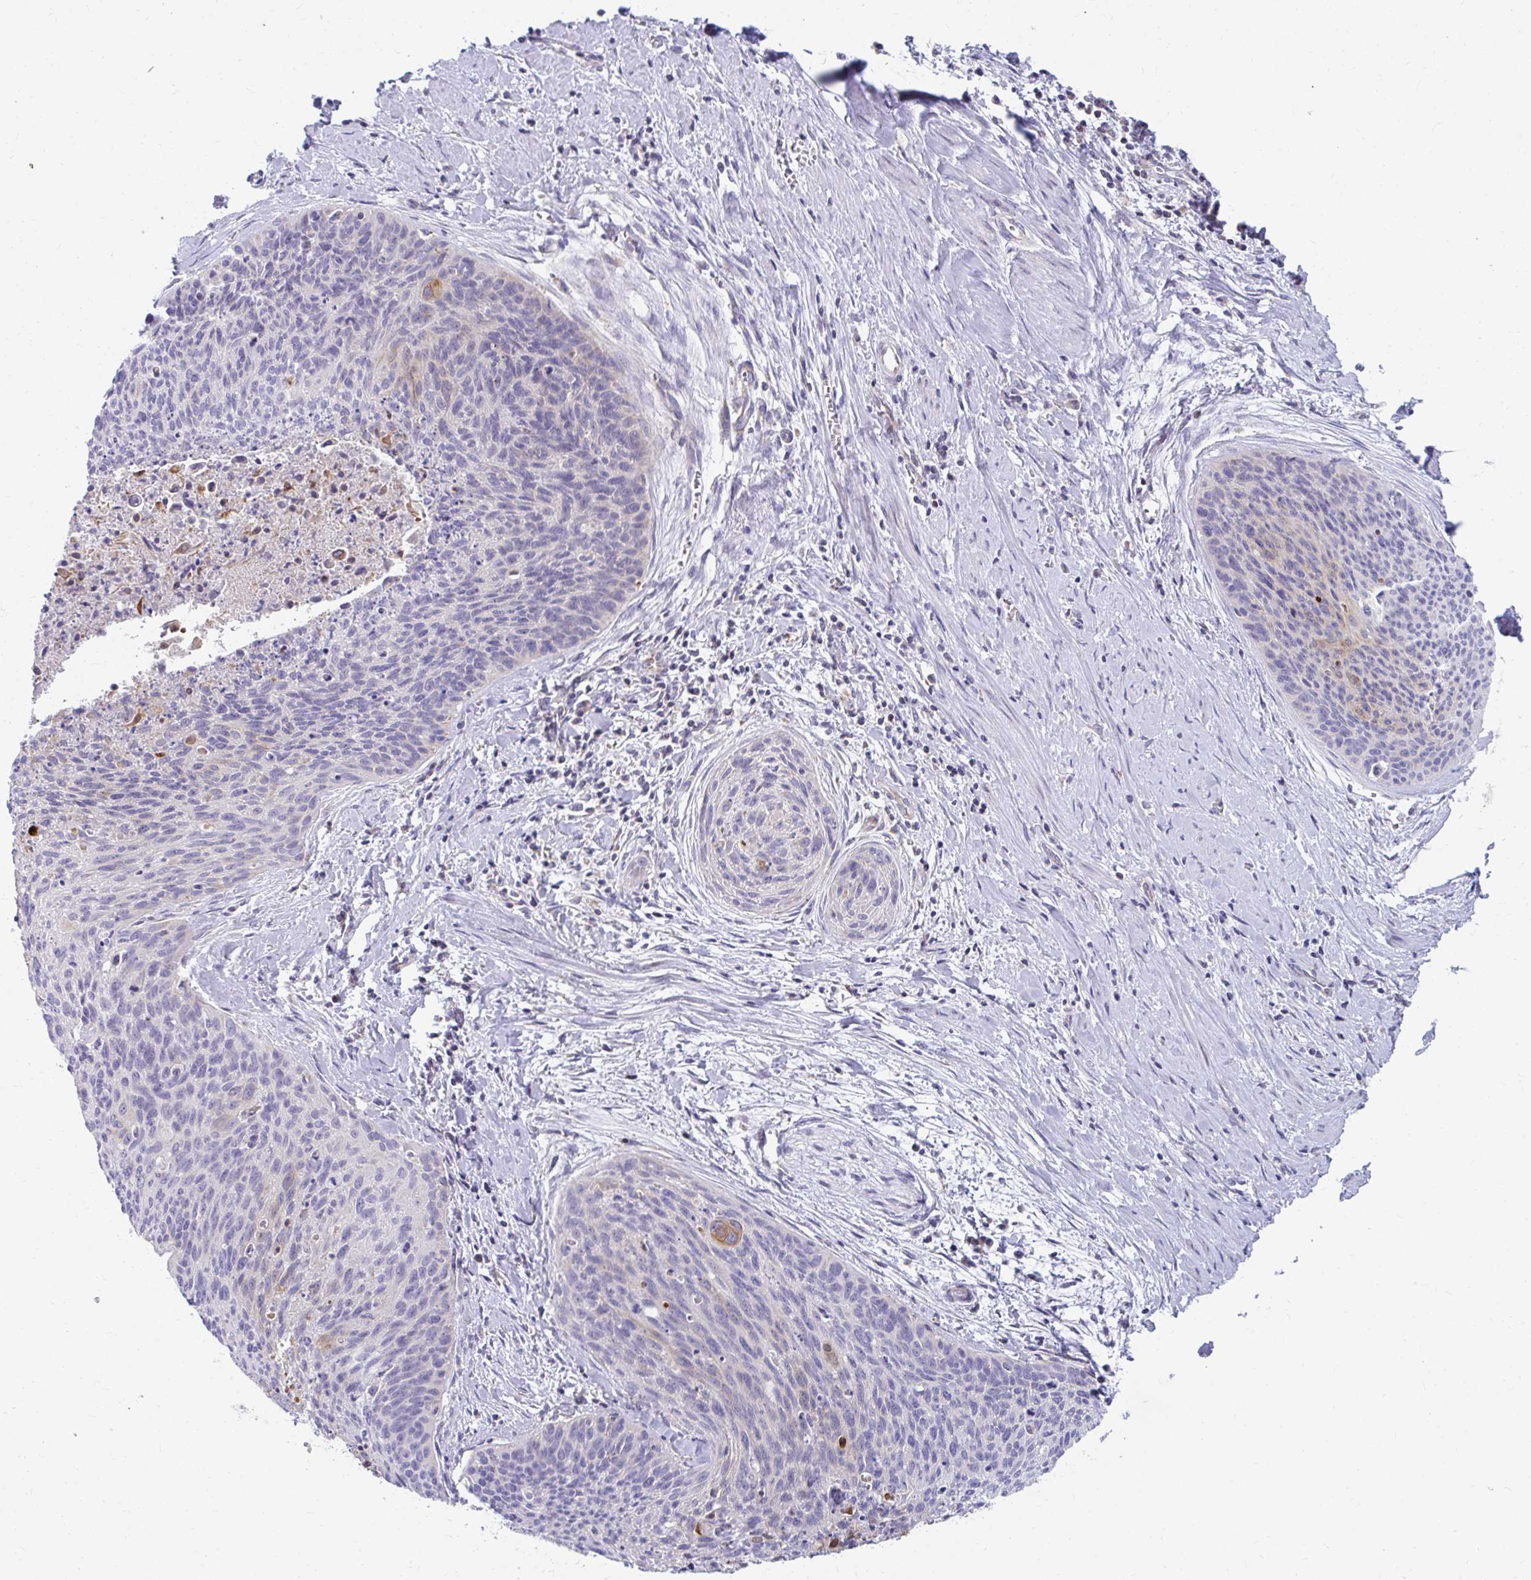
{"staining": {"intensity": "negative", "quantity": "none", "location": "none"}, "tissue": "cervical cancer", "cell_type": "Tumor cells", "image_type": "cancer", "snomed": [{"axis": "morphology", "description": "Squamous cell carcinoma, NOS"}, {"axis": "topography", "description": "Cervix"}], "caption": "High power microscopy histopathology image of an immunohistochemistry histopathology image of cervical cancer, revealing no significant positivity in tumor cells.", "gene": "EXOC5", "patient": {"sex": "female", "age": 55}}